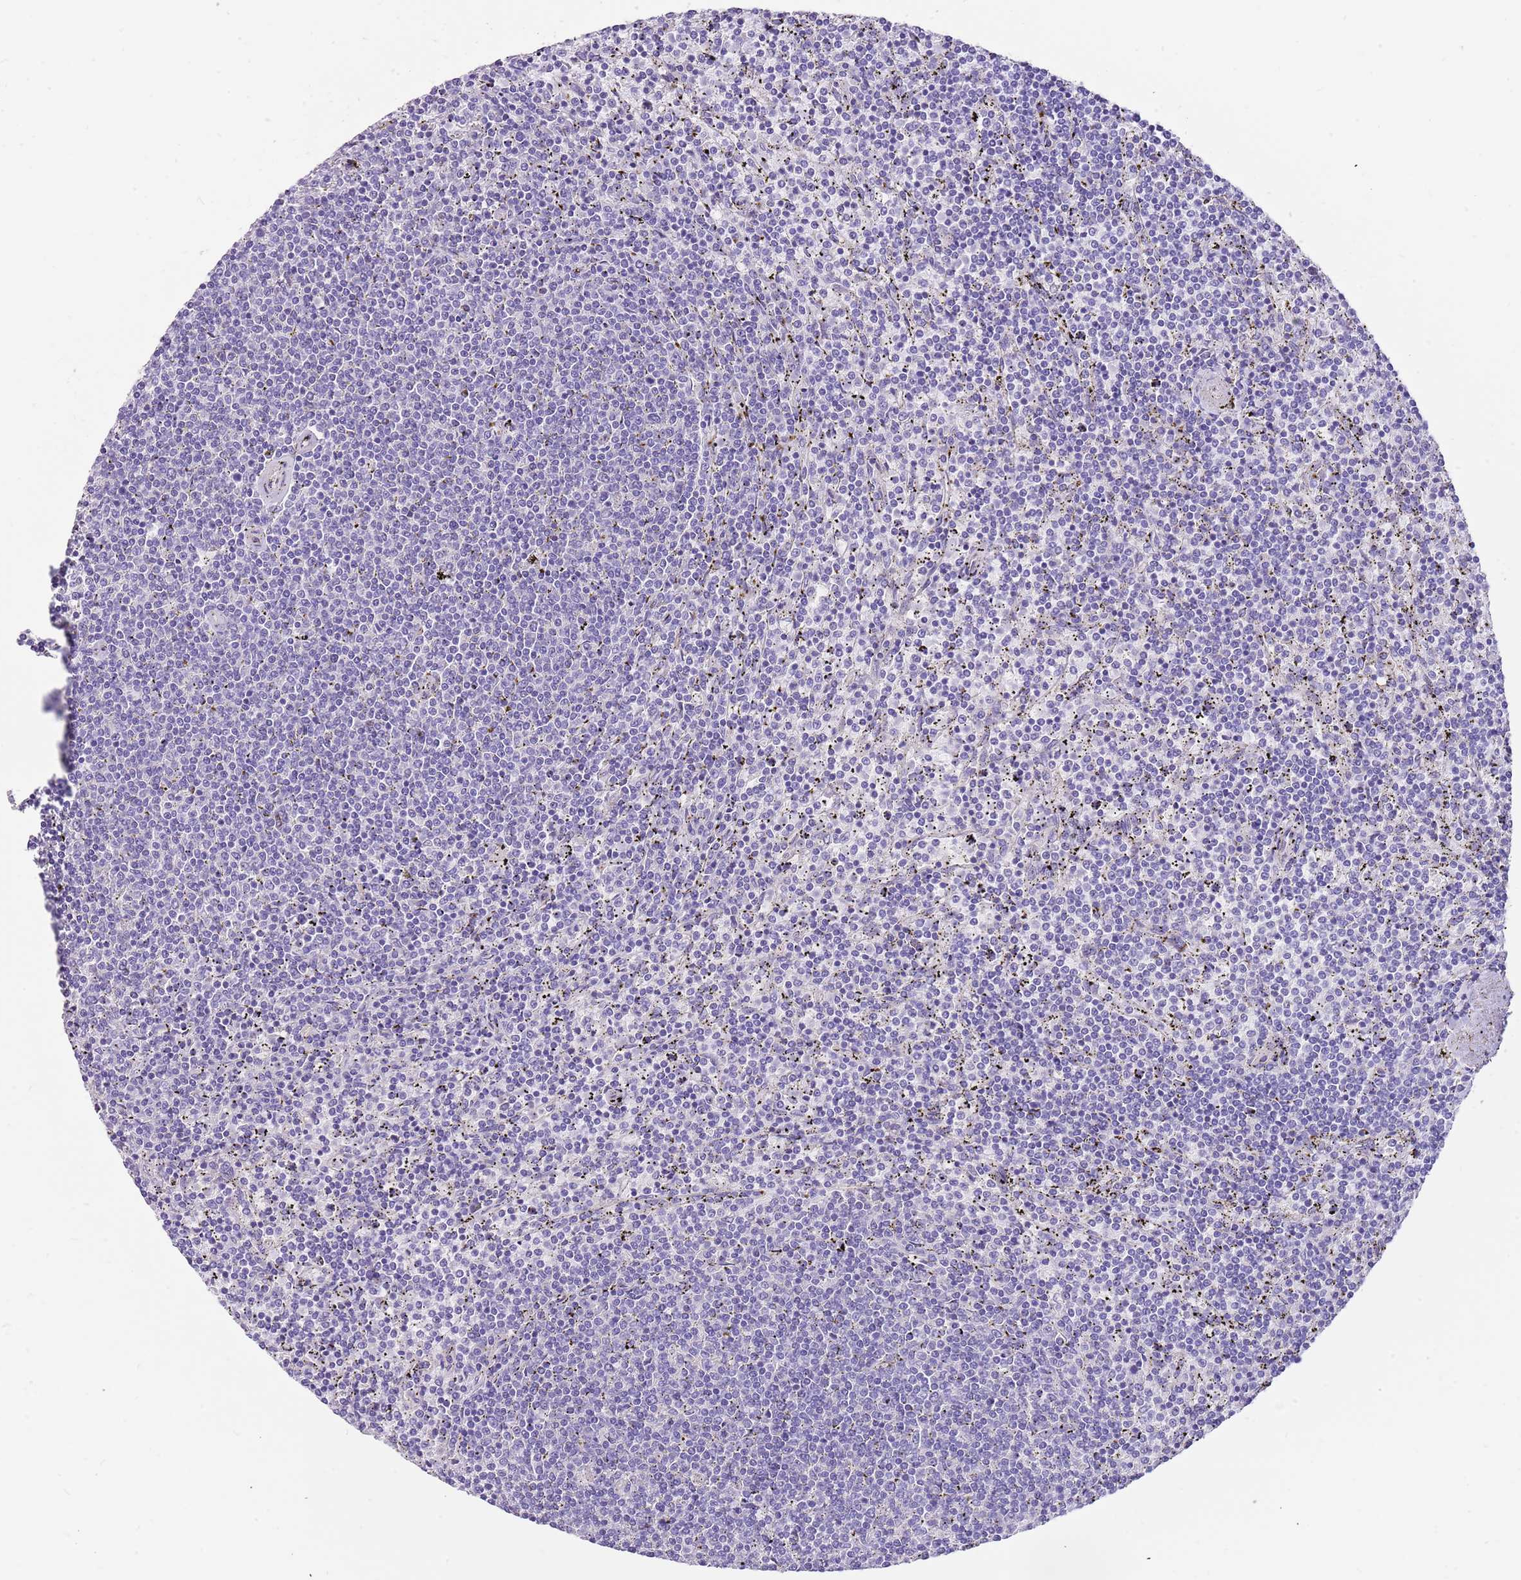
{"staining": {"intensity": "negative", "quantity": "none", "location": "none"}, "tissue": "lymphoma", "cell_type": "Tumor cells", "image_type": "cancer", "snomed": [{"axis": "morphology", "description": "Malignant lymphoma, non-Hodgkin's type, Low grade"}, {"axis": "topography", "description": "Spleen"}], "caption": "Photomicrograph shows no significant protein expression in tumor cells of lymphoma.", "gene": "SERINC3", "patient": {"sex": "female", "age": 50}}